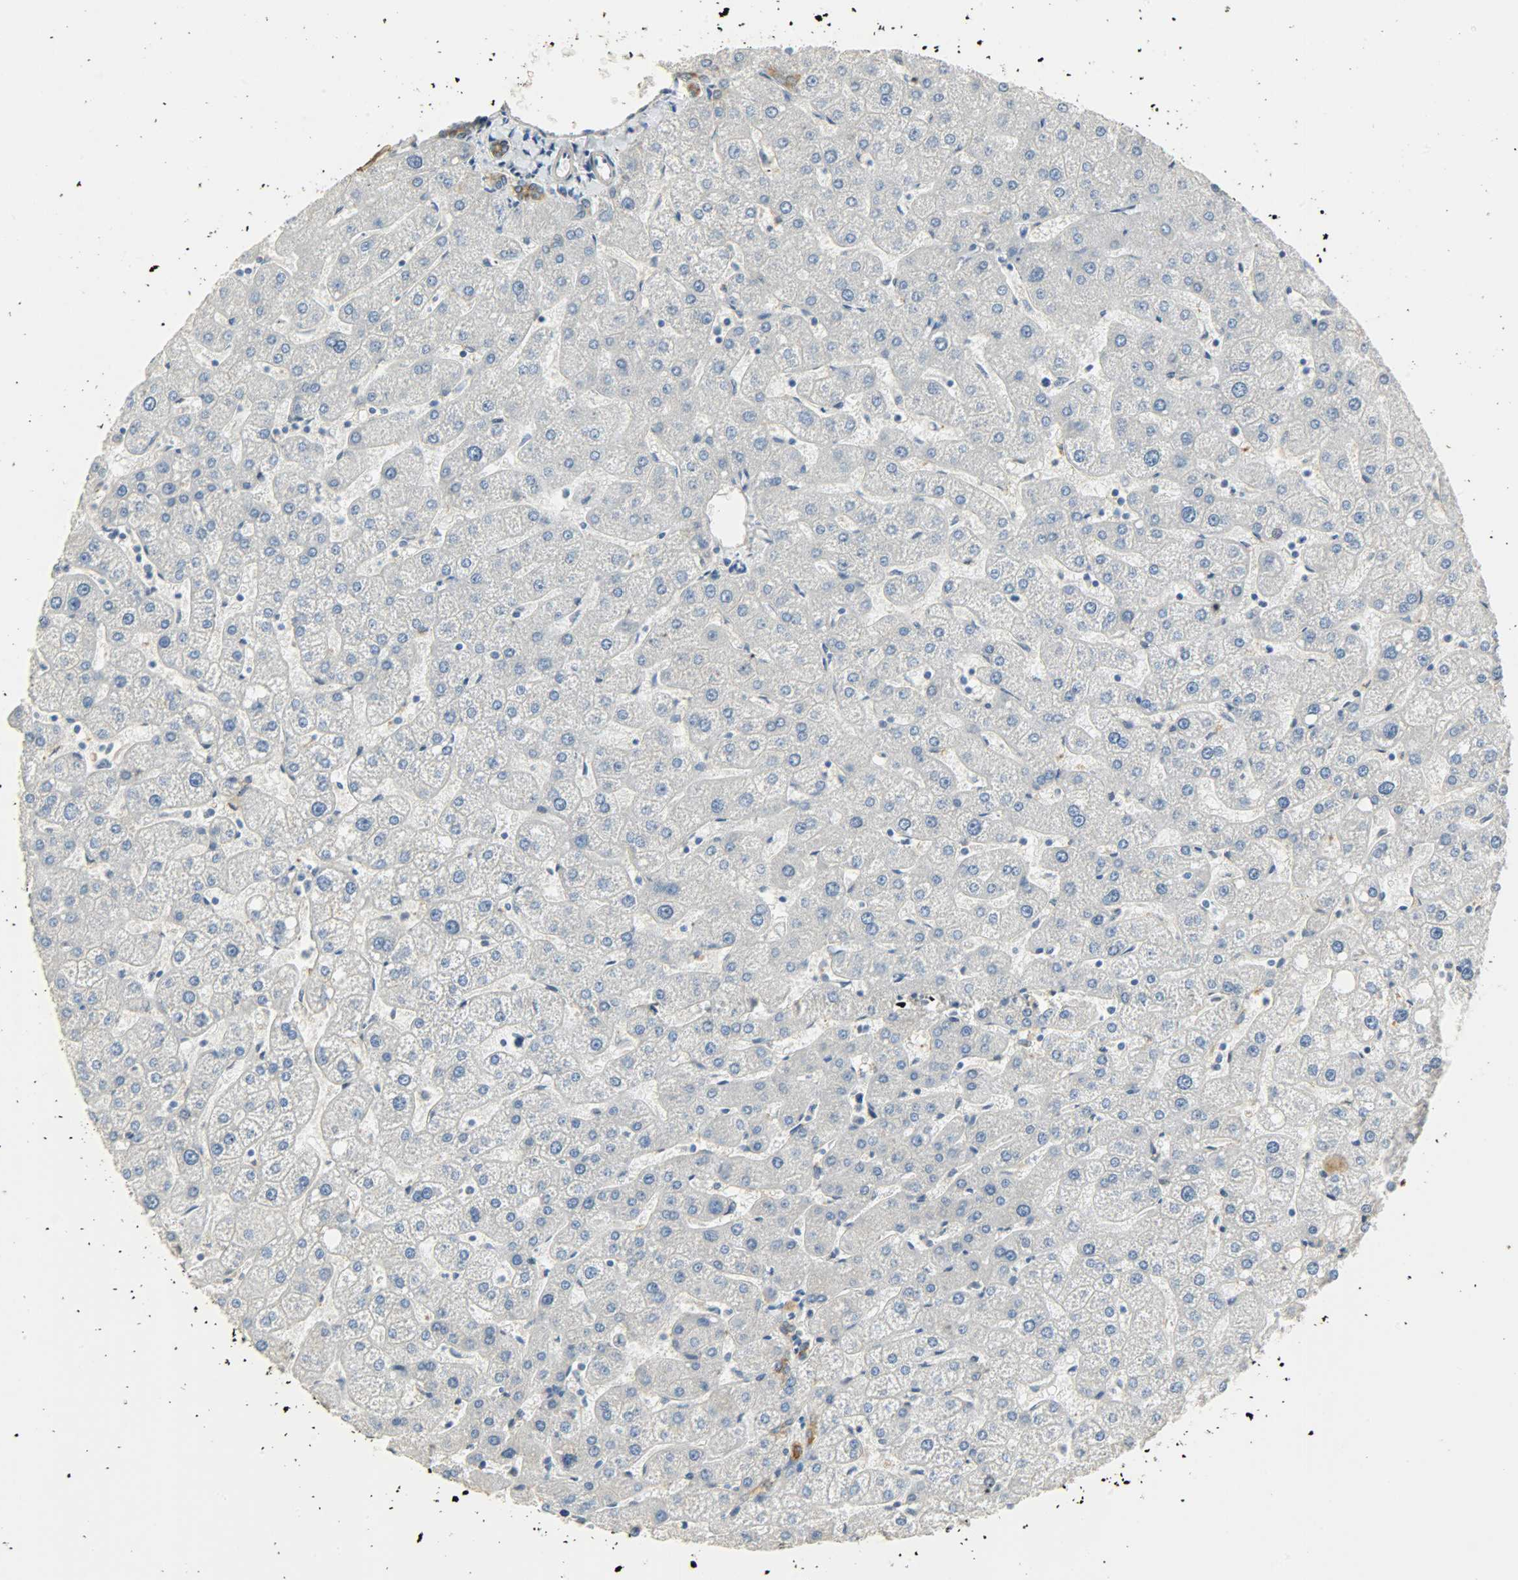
{"staining": {"intensity": "moderate", "quantity": ">75%", "location": "cytoplasmic/membranous"}, "tissue": "liver", "cell_type": "Cholangiocytes", "image_type": "normal", "snomed": [{"axis": "morphology", "description": "Normal tissue, NOS"}, {"axis": "topography", "description": "Liver"}], "caption": "Protein staining of benign liver demonstrates moderate cytoplasmic/membranous expression in about >75% of cholangiocytes.", "gene": "USP13", "patient": {"sex": "male", "age": 67}}